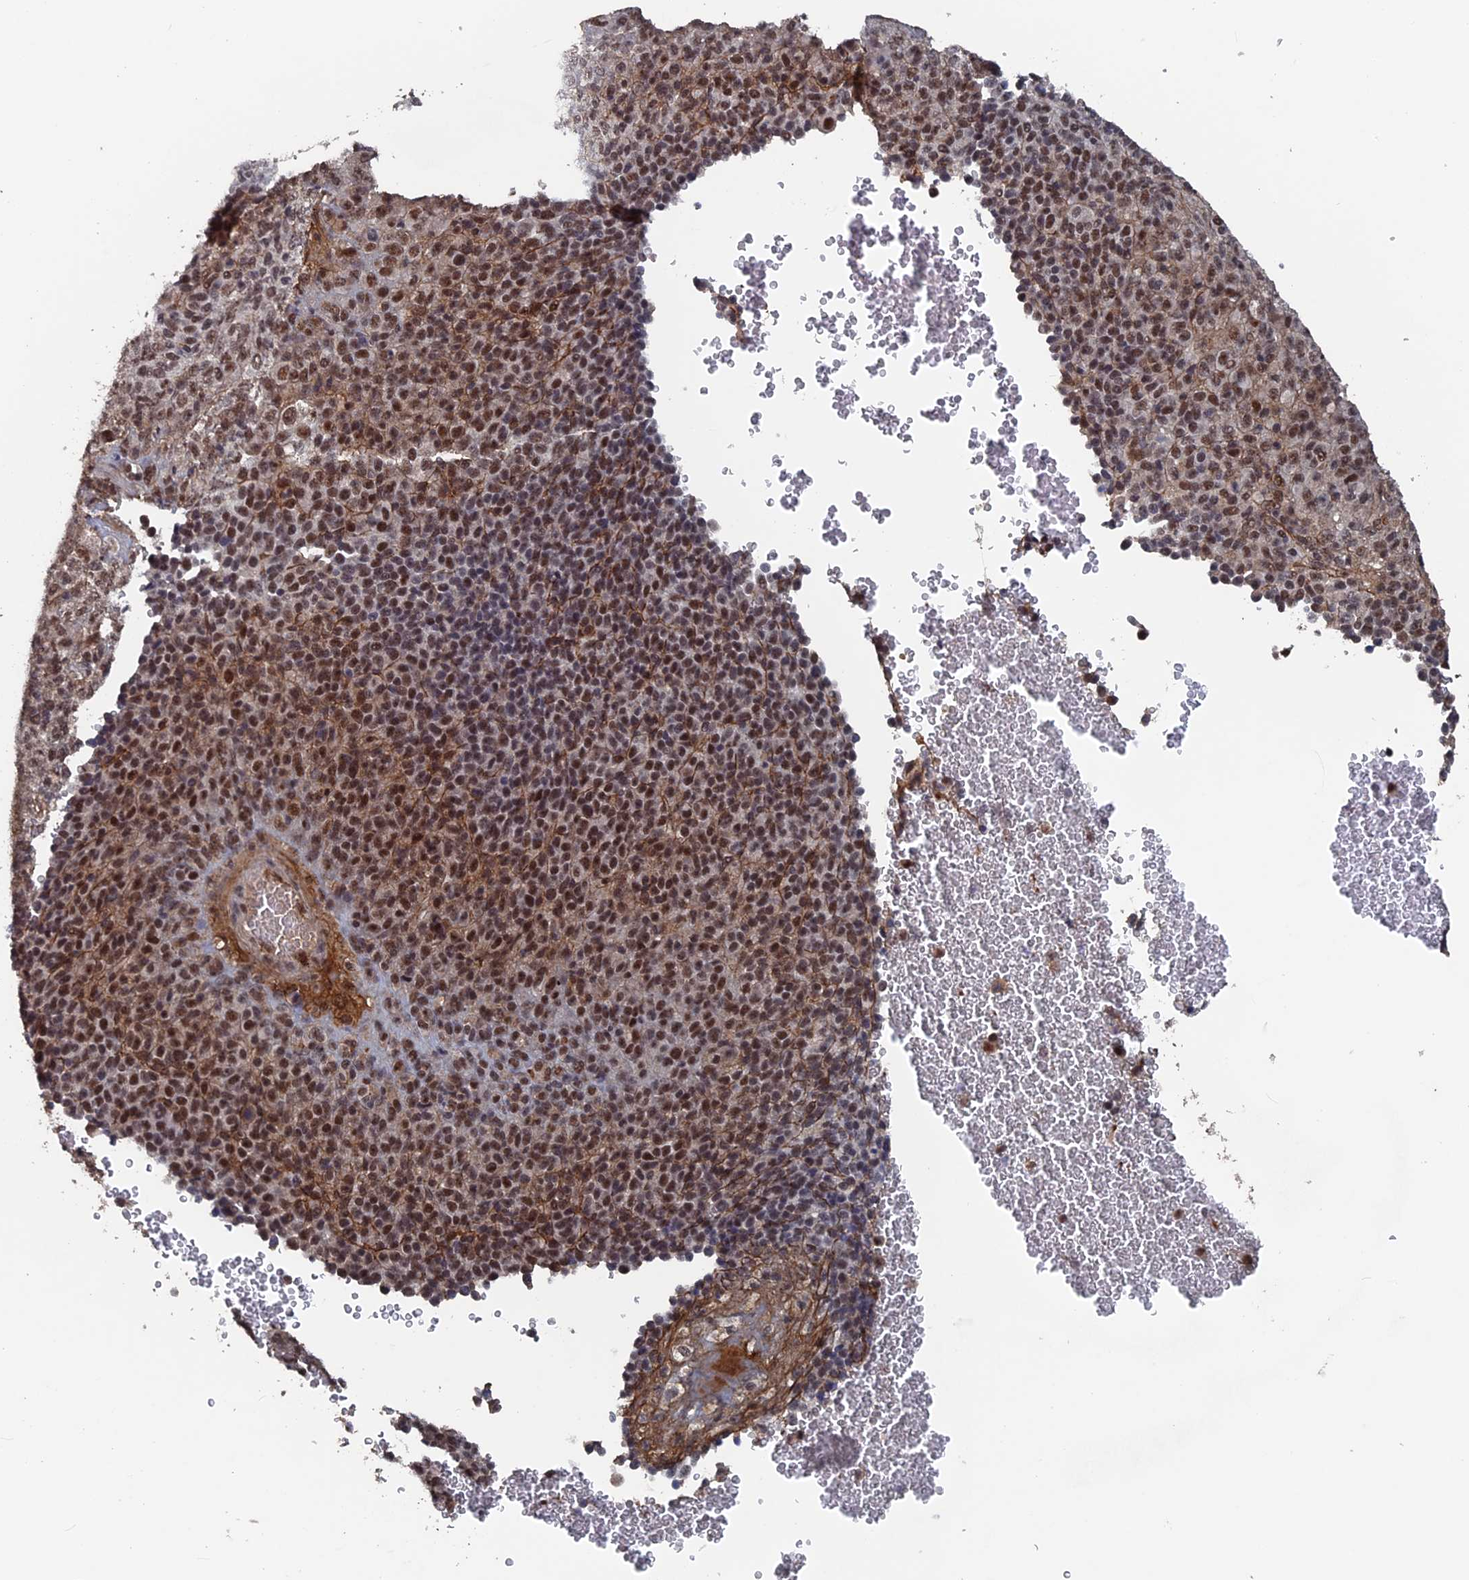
{"staining": {"intensity": "strong", "quantity": ">75%", "location": "cytoplasmic/membranous"}, "tissue": "melanoma", "cell_type": "Tumor cells", "image_type": "cancer", "snomed": [{"axis": "morphology", "description": "Malignant melanoma, Metastatic site"}, {"axis": "topography", "description": "Brain"}], "caption": "Melanoma stained with a brown dye shows strong cytoplasmic/membranous positive staining in approximately >75% of tumor cells.", "gene": "SH3D21", "patient": {"sex": "female", "age": 56}}